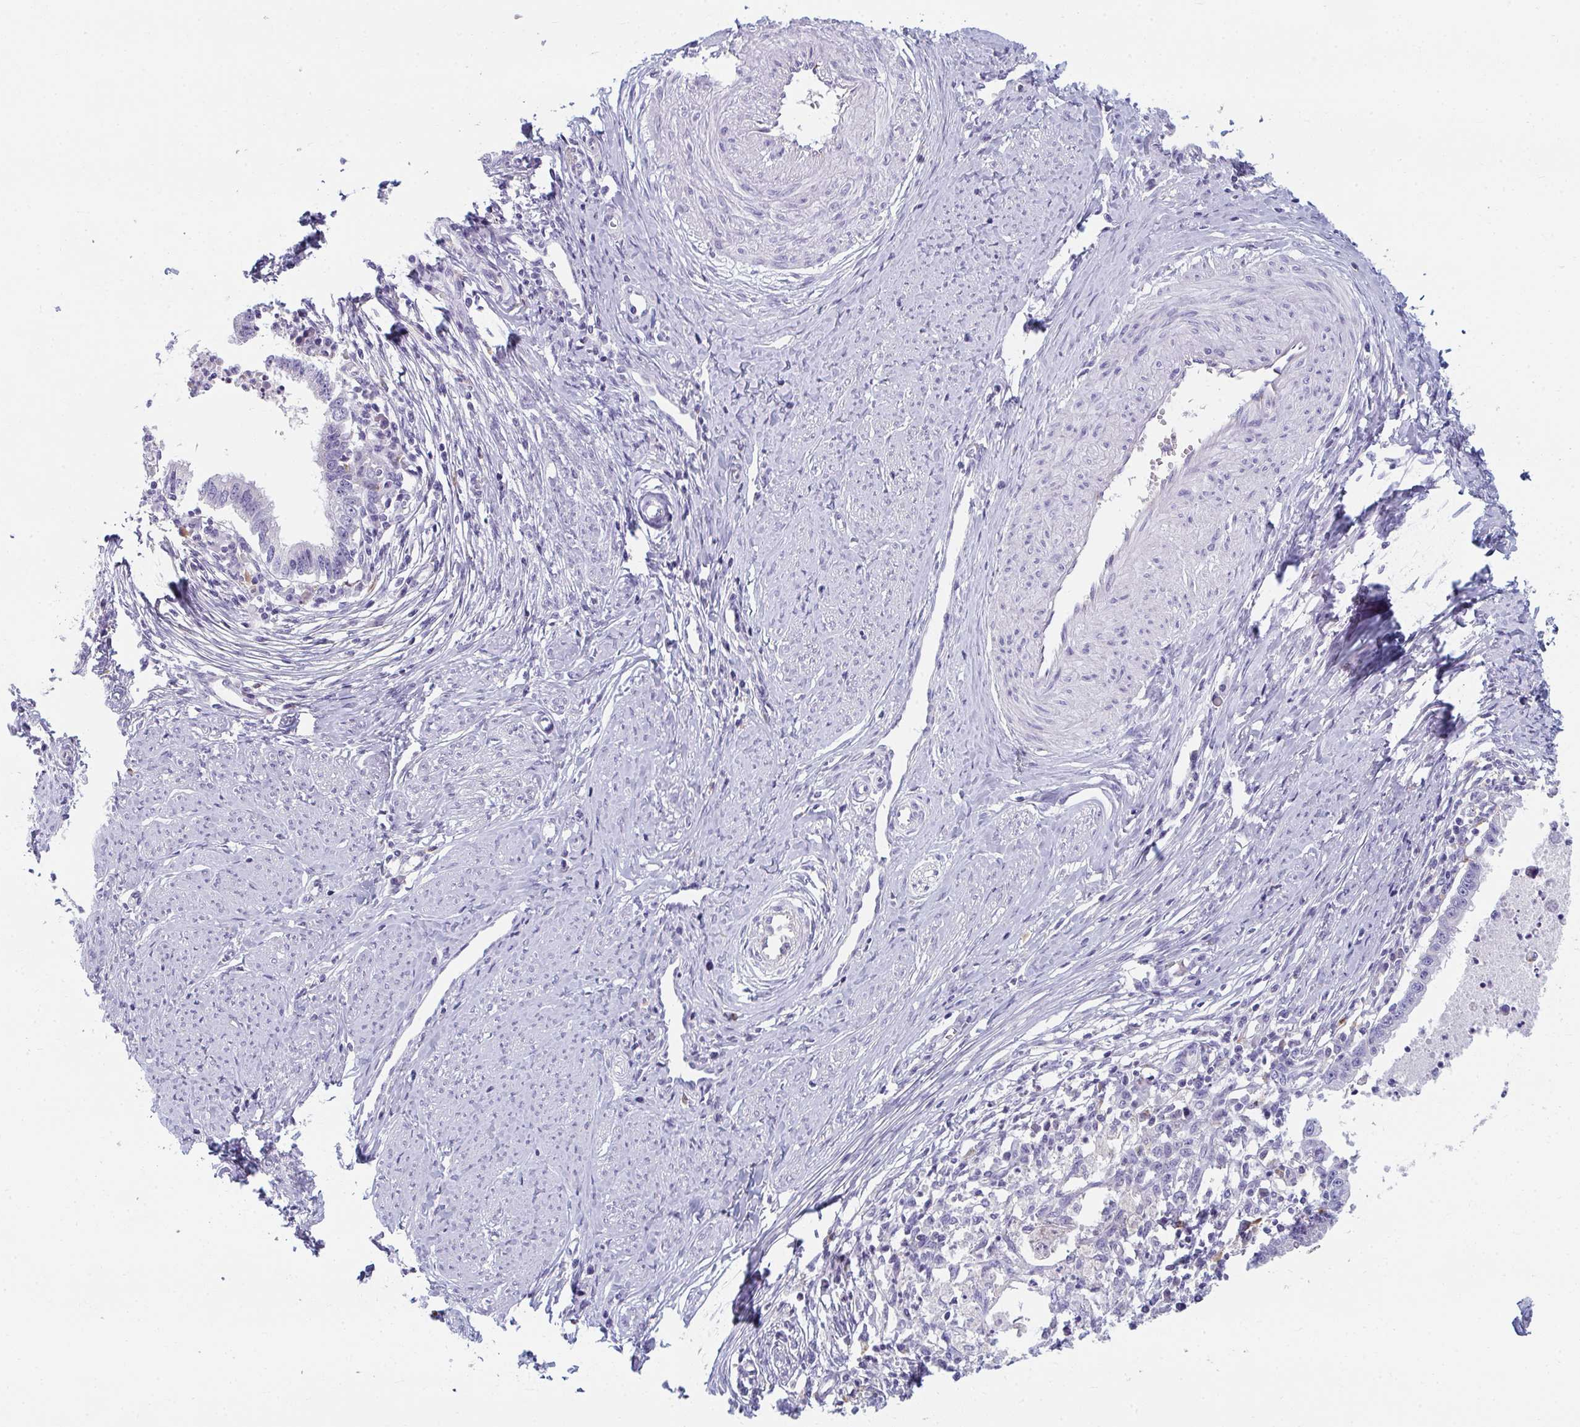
{"staining": {"intensity": "negative", "quantity": "none", "location": "none"}, "tissue": "cervical cancer", "cell_type": "Tumor cells", "image_type": "cancer", "snomed": [{"axis": "morphology", "description": "Adenocarcinoma, NOS"}, {"axis": "topography", "description": "Cervix"}], "caption": "Tumor cells show no significant protein staining in adenocarcinoma (cervical).", "gene": "EIF1AD", "patient": {"sex": "female", "age": 36}}